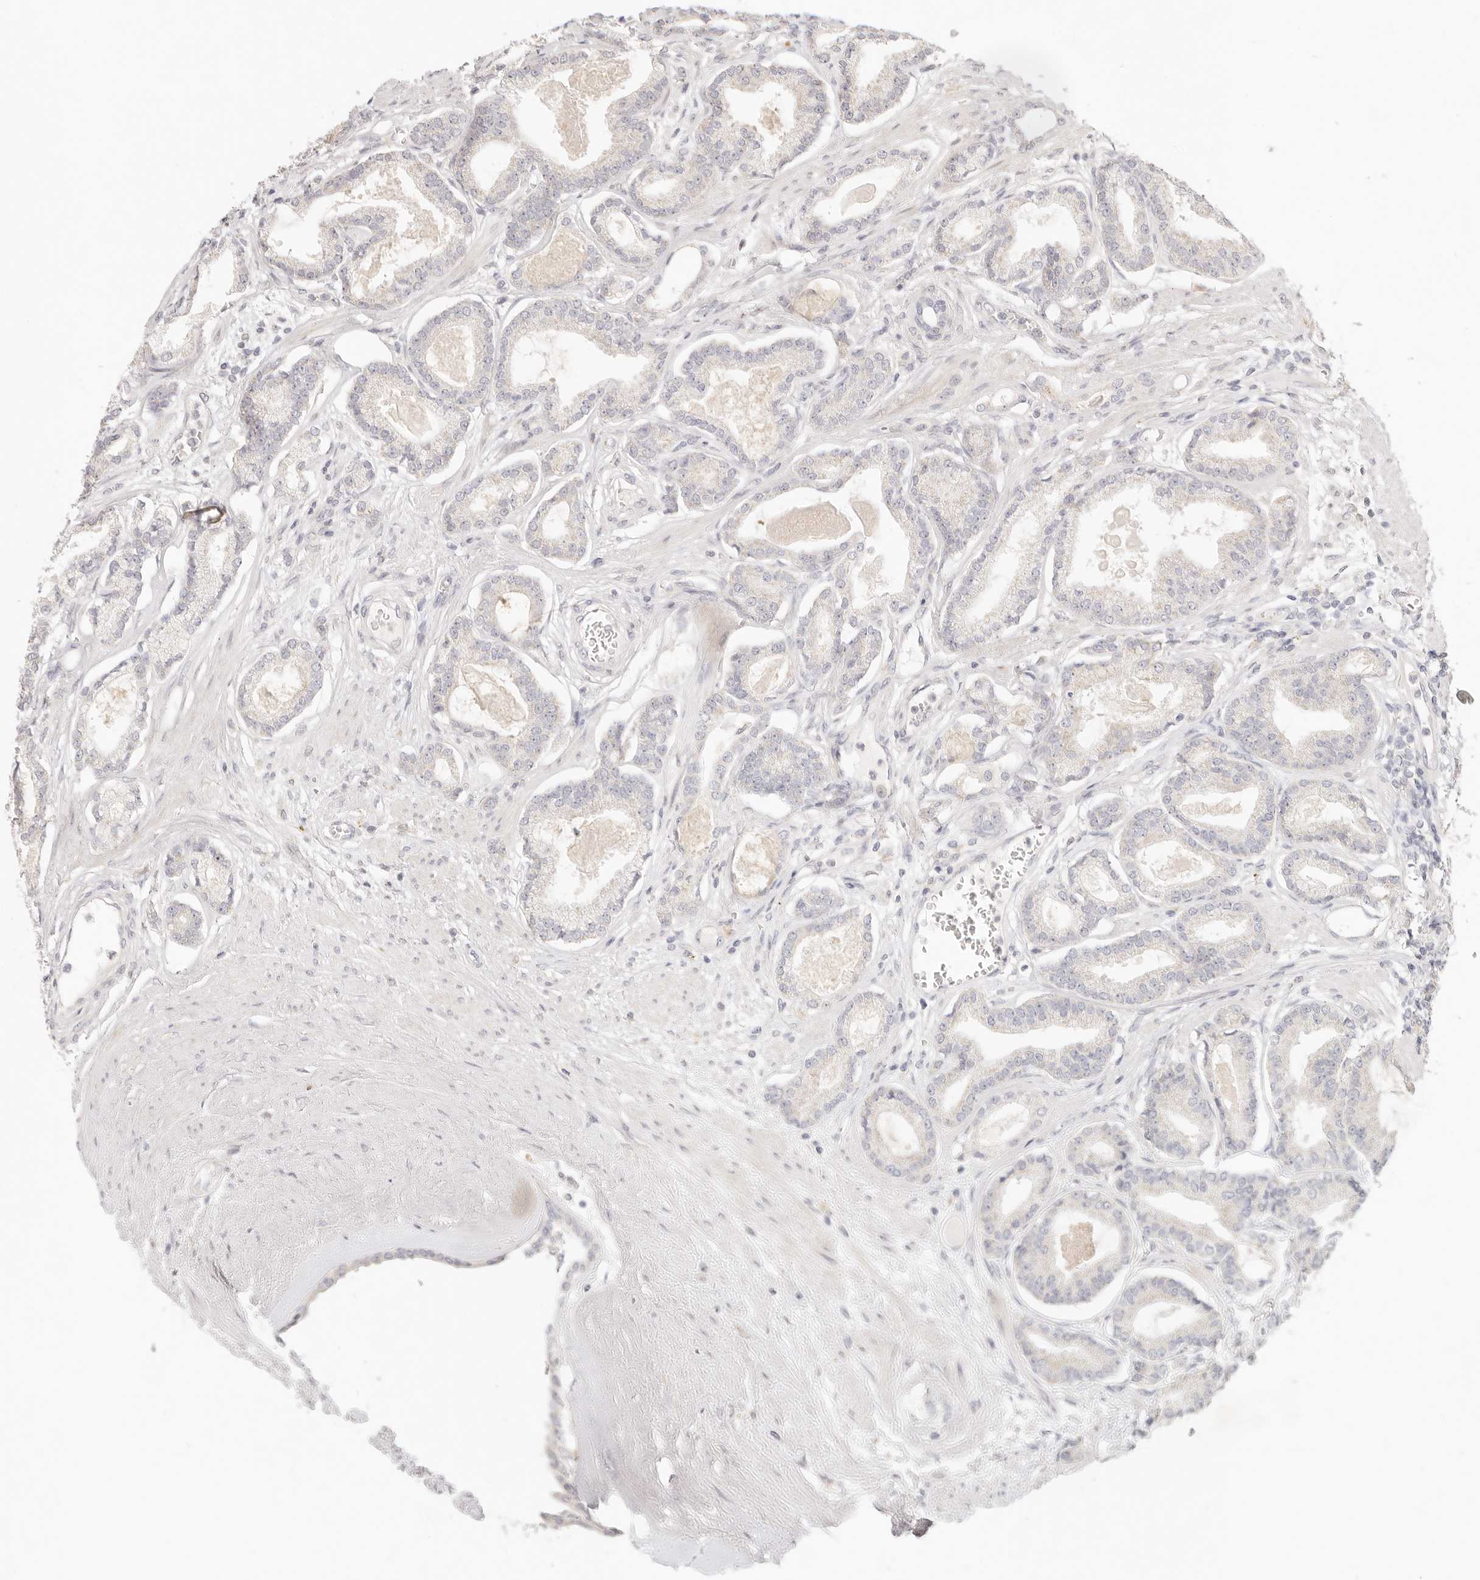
{"staining": {"intensity": "negative", "quantity": "none", "location": "none"}, "tissue": "prostate cancer", "cell_type": "Tumor cells", "image_type": "cancer", "snomed": [{"axis": "morphology", "description": "Adenocarcinoma, Low grade"}, {"axis": "topography", "description": "Prostate"}], "caption": "Prostate cancer (adenocarcinoma (low-grade)) was stained to show a protein in brown. There is no significant staining in tumor cells.", "gene": "GPR156", "patient": {"sex": "male", "age": 60}}